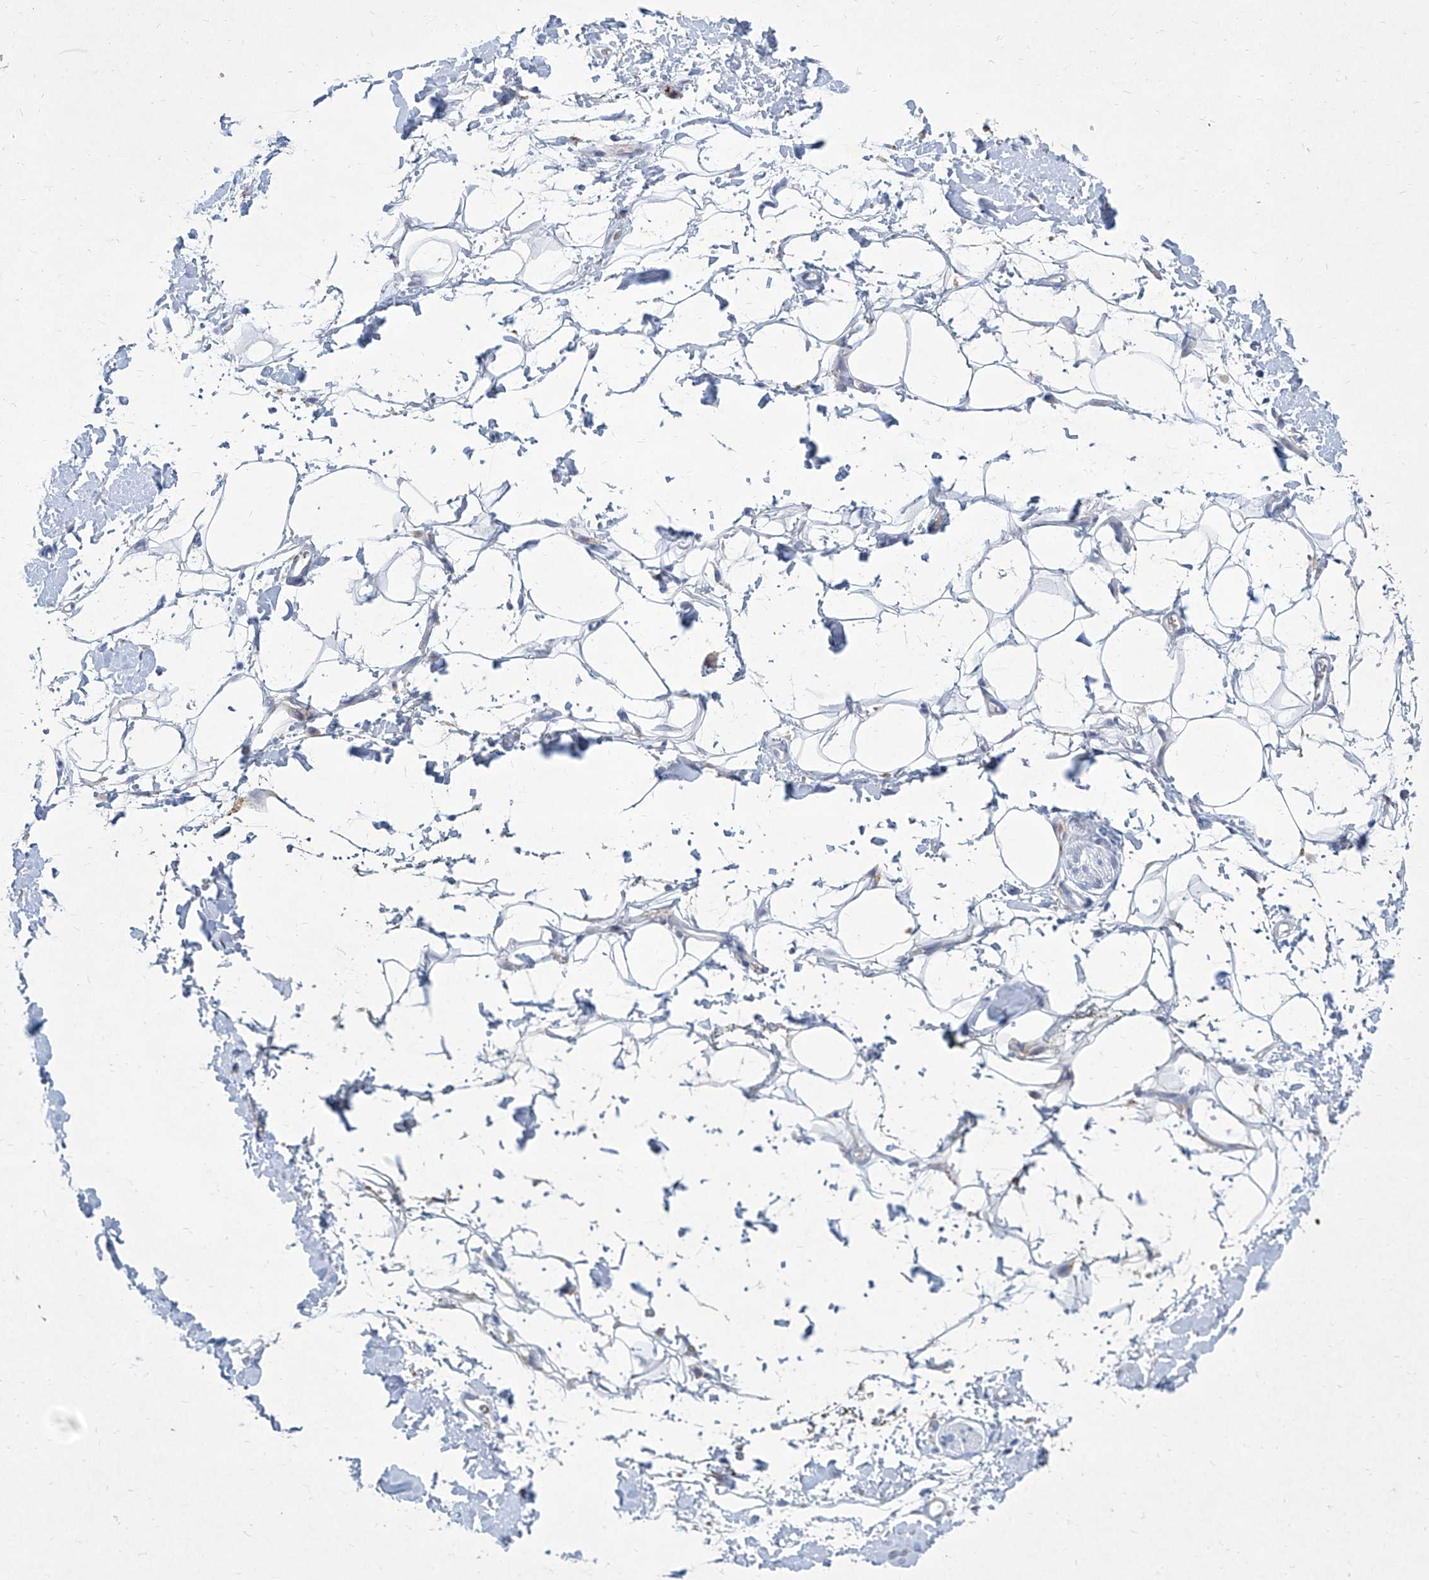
{"staining": {"intensity": "negative", "quantity": "none", "location": "none"}, "tissue": "adipose tissue", "cell_type": "Adipocytes", "image_type": "normal", "snomed": [{"axis": "morphology", "description": "Normal tissue, NOS"}, {"axis": "morphology", "description": "Adenocarcinoma, NOS"}, {"axis": "topography", "description": "Pancreas"}, {"axis": "topography", "description": "Peripheral nerve tissue"}], "caption": "DAB (3,3'-diaminobenzidine) immunohistochemical staining of normal human adipose tissue displays no significant expression in adipocytes.", "gene": "FPR2", "patient": {"sex": "male", "age": 59}}